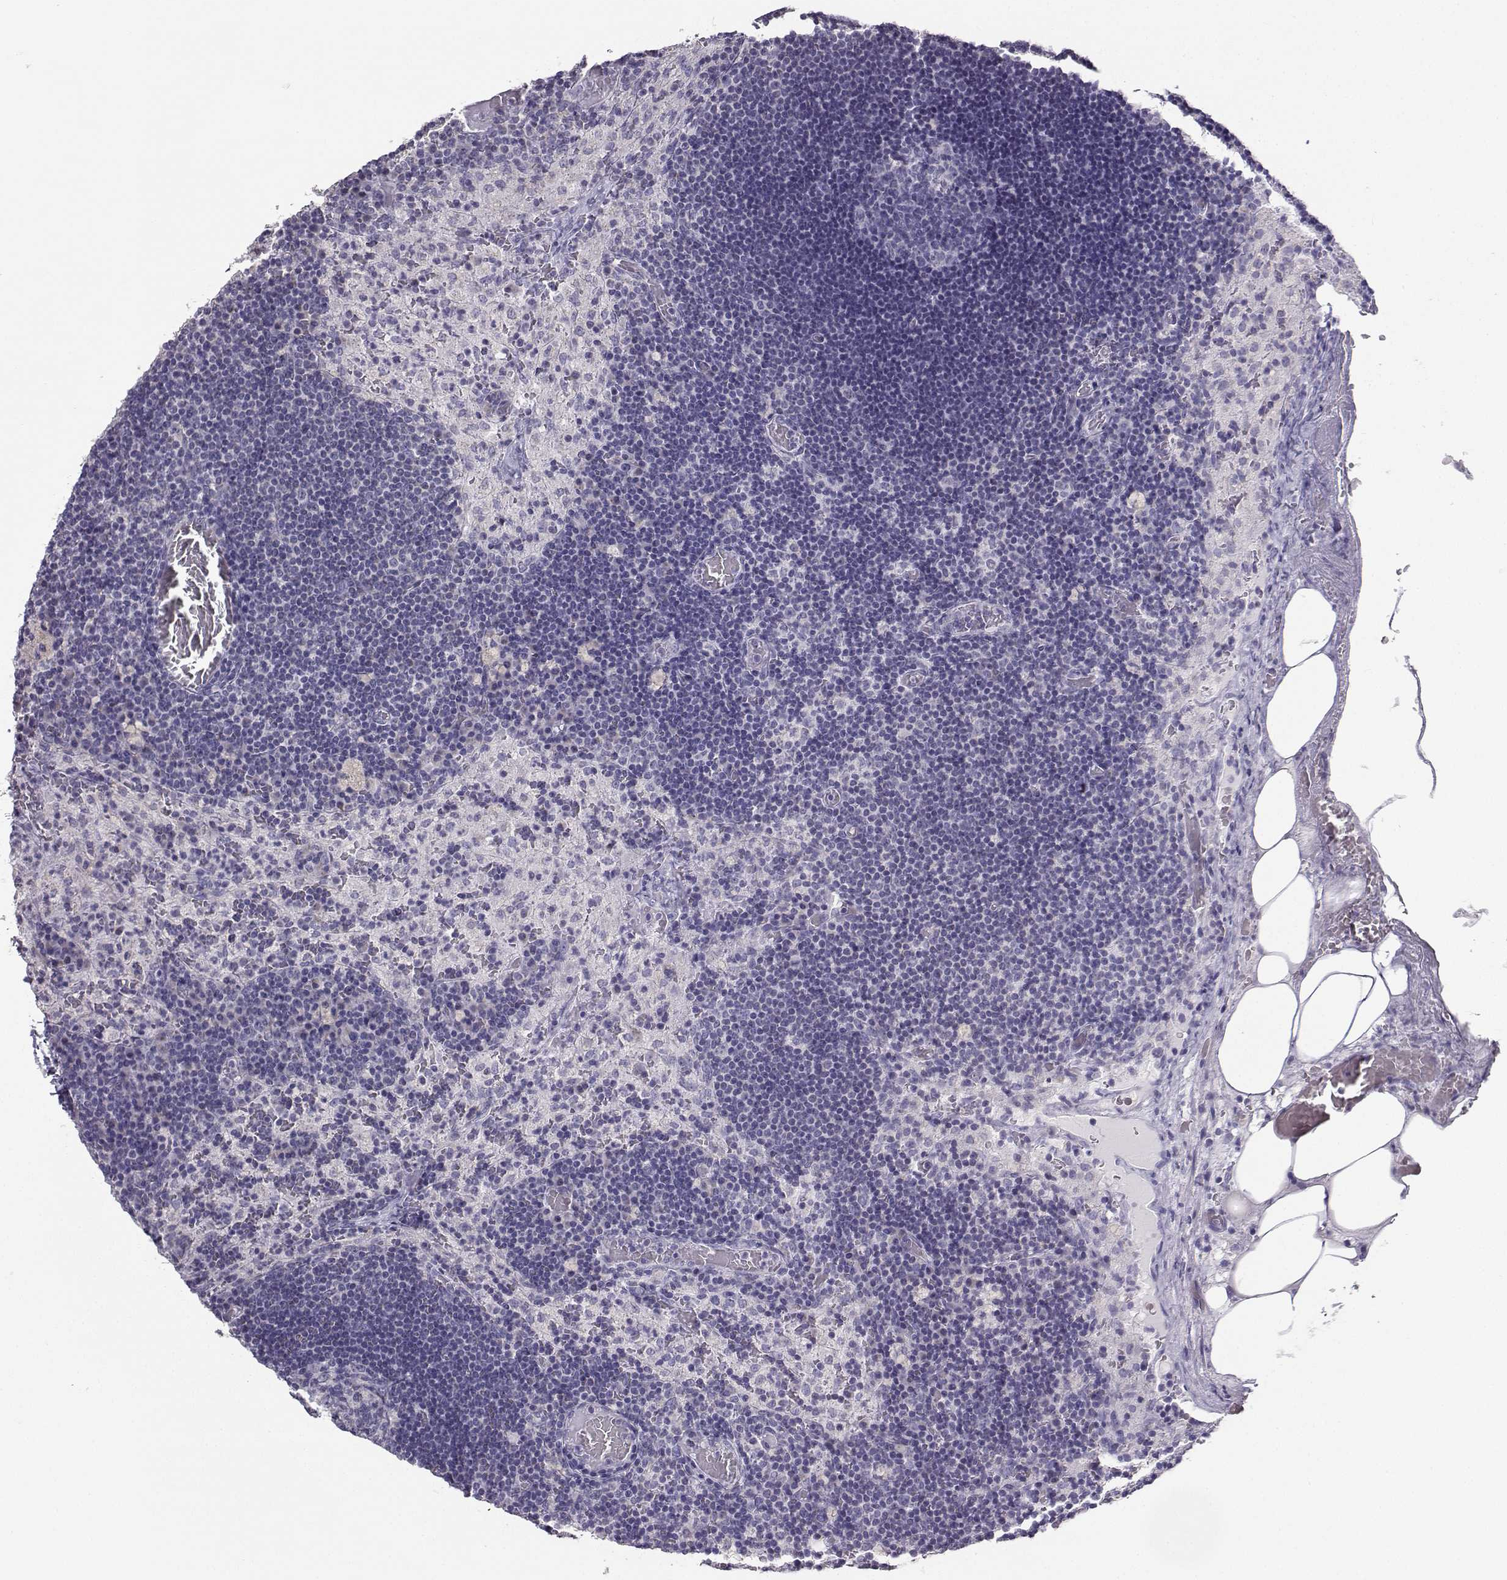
{"staining": {"intensity": "negative", "quantity": "none", "location": "none"}, "tissue": "lymph node", "cell_type": "Germinal center cells", "image_type": "normal", "snomed": [{"axis": "morphology", "description": "Normal tissue, NOS"}, {"axis": "topography", "description": "Lymph node"}], "caption": "An IHC photomicrograph of normal lymph node is shown. There is no staining in germinal center cells of lymph node. Brightfield microscopy of immunohistochemistry (IHC) stained with DAB (3,3'-diaminobenzidine) (brown) and hematoxylin (blue), captured at high magnification.", "gene": "AVP", "patient": {"sex": "male", "age": 63}}